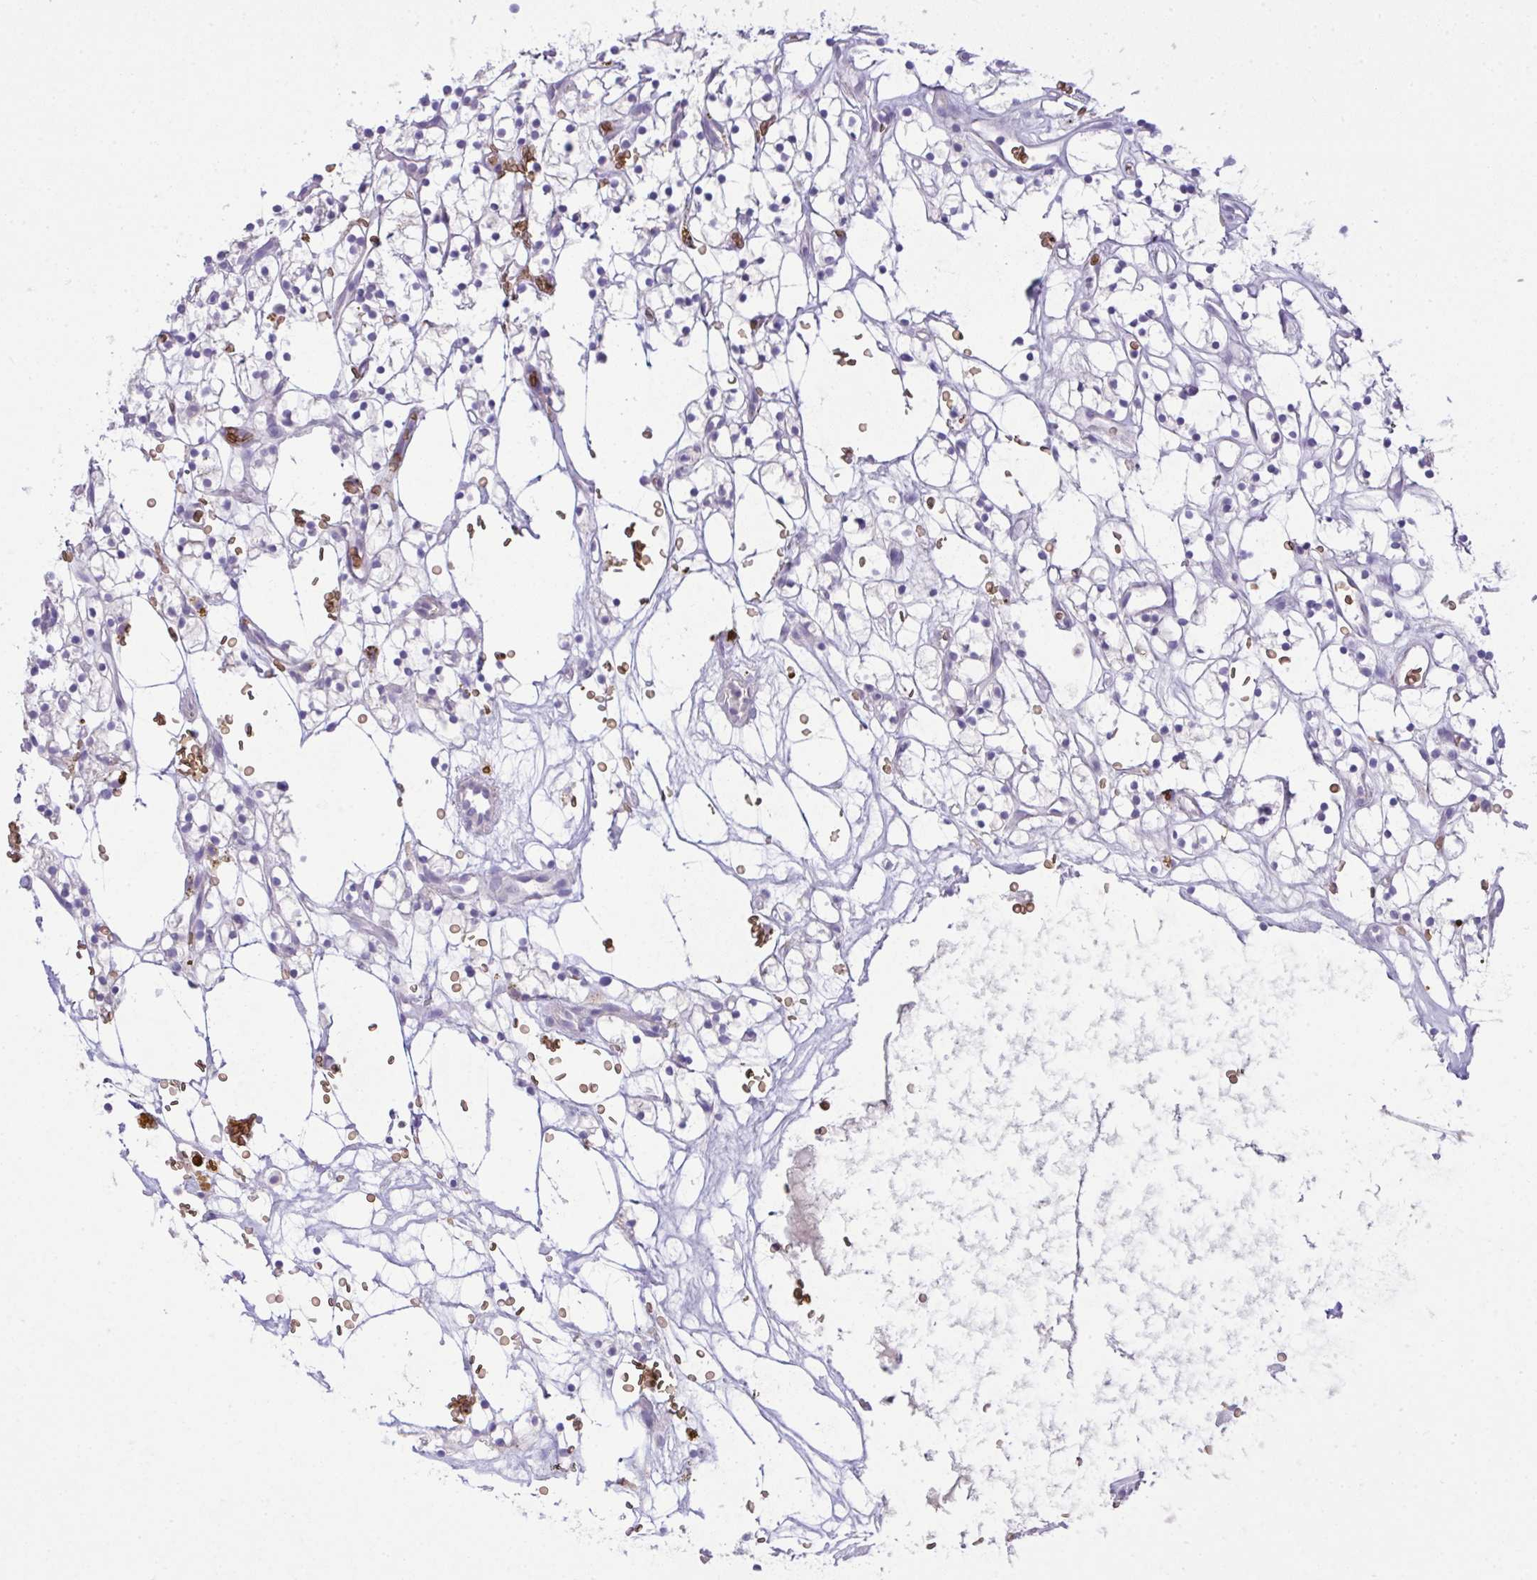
{"staining": {"intensity": "negative", "quantity": "none", "location": "none"}, "tissue": "renal cancer", "cell_type": "Tumor cells", "image_type": "cancer", "snomed": [{"axis": "morphology", "description": "Adenocarcinoma, NOS"}, {"axis": "topography", "description": "Kidney"}], "caption": "DAB immunohistochemical staining of human renal cancer (adenocarcinoma) shows no significant positivity in tumor cells.", "gene": "SPTB", "patient": {"sex": "female", "age": 64}}